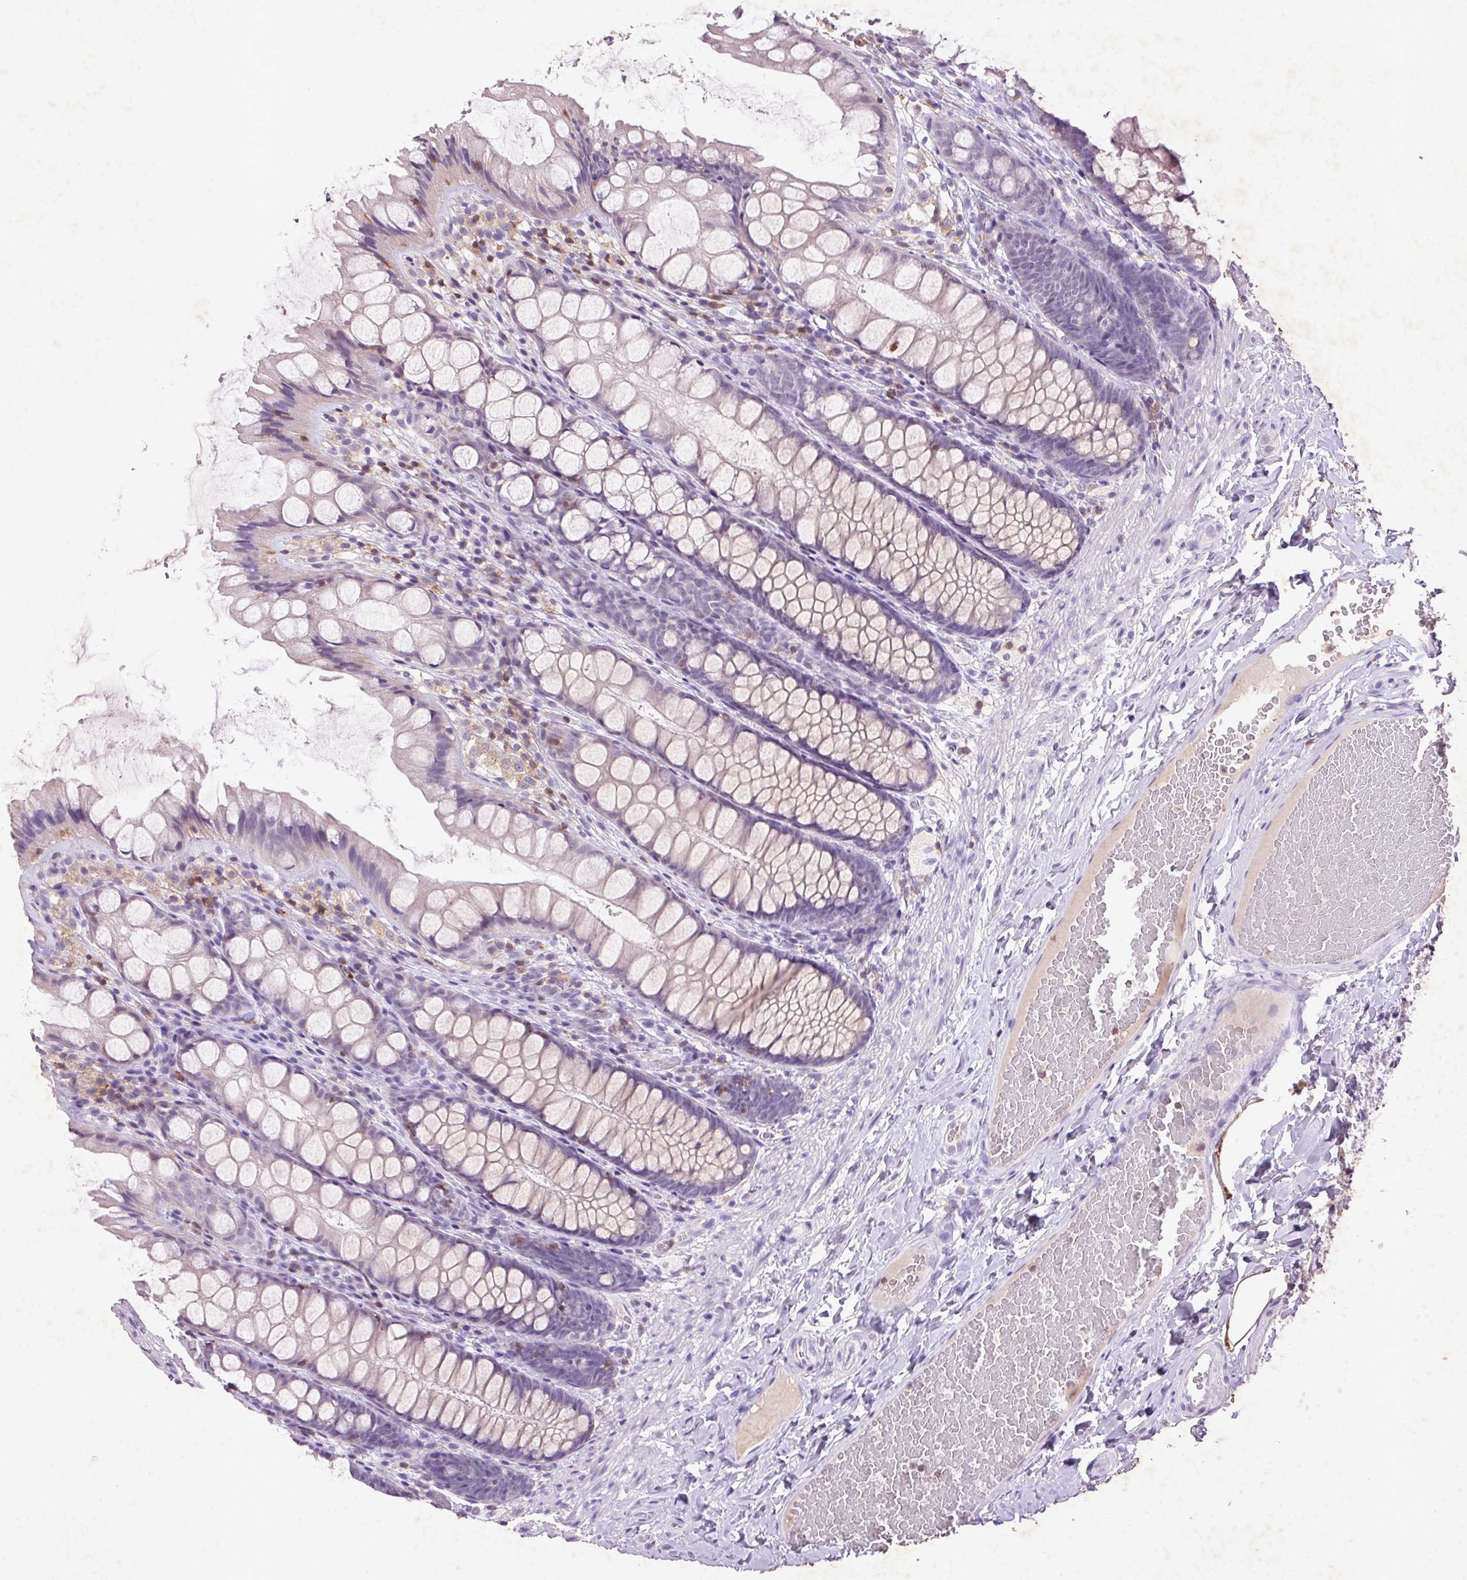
{"staining": {"intensity": "negative", "quantity": "none", "location": "none"}, "tissue": "colon", "cell_type": "Endothelial cells", "image_type": "normal", "snomed": [{"axis": "morphology", "description": "Normal tissue, NOS"}, {"axis": "topography", "description": "Colon"}], "caption": "IHC of unremarkable colon displays no positivity in endothelial cells. Nuclei are stained in blue.", "gene": "FNDC7", "patient": {"sex": "male", "age": 47}}